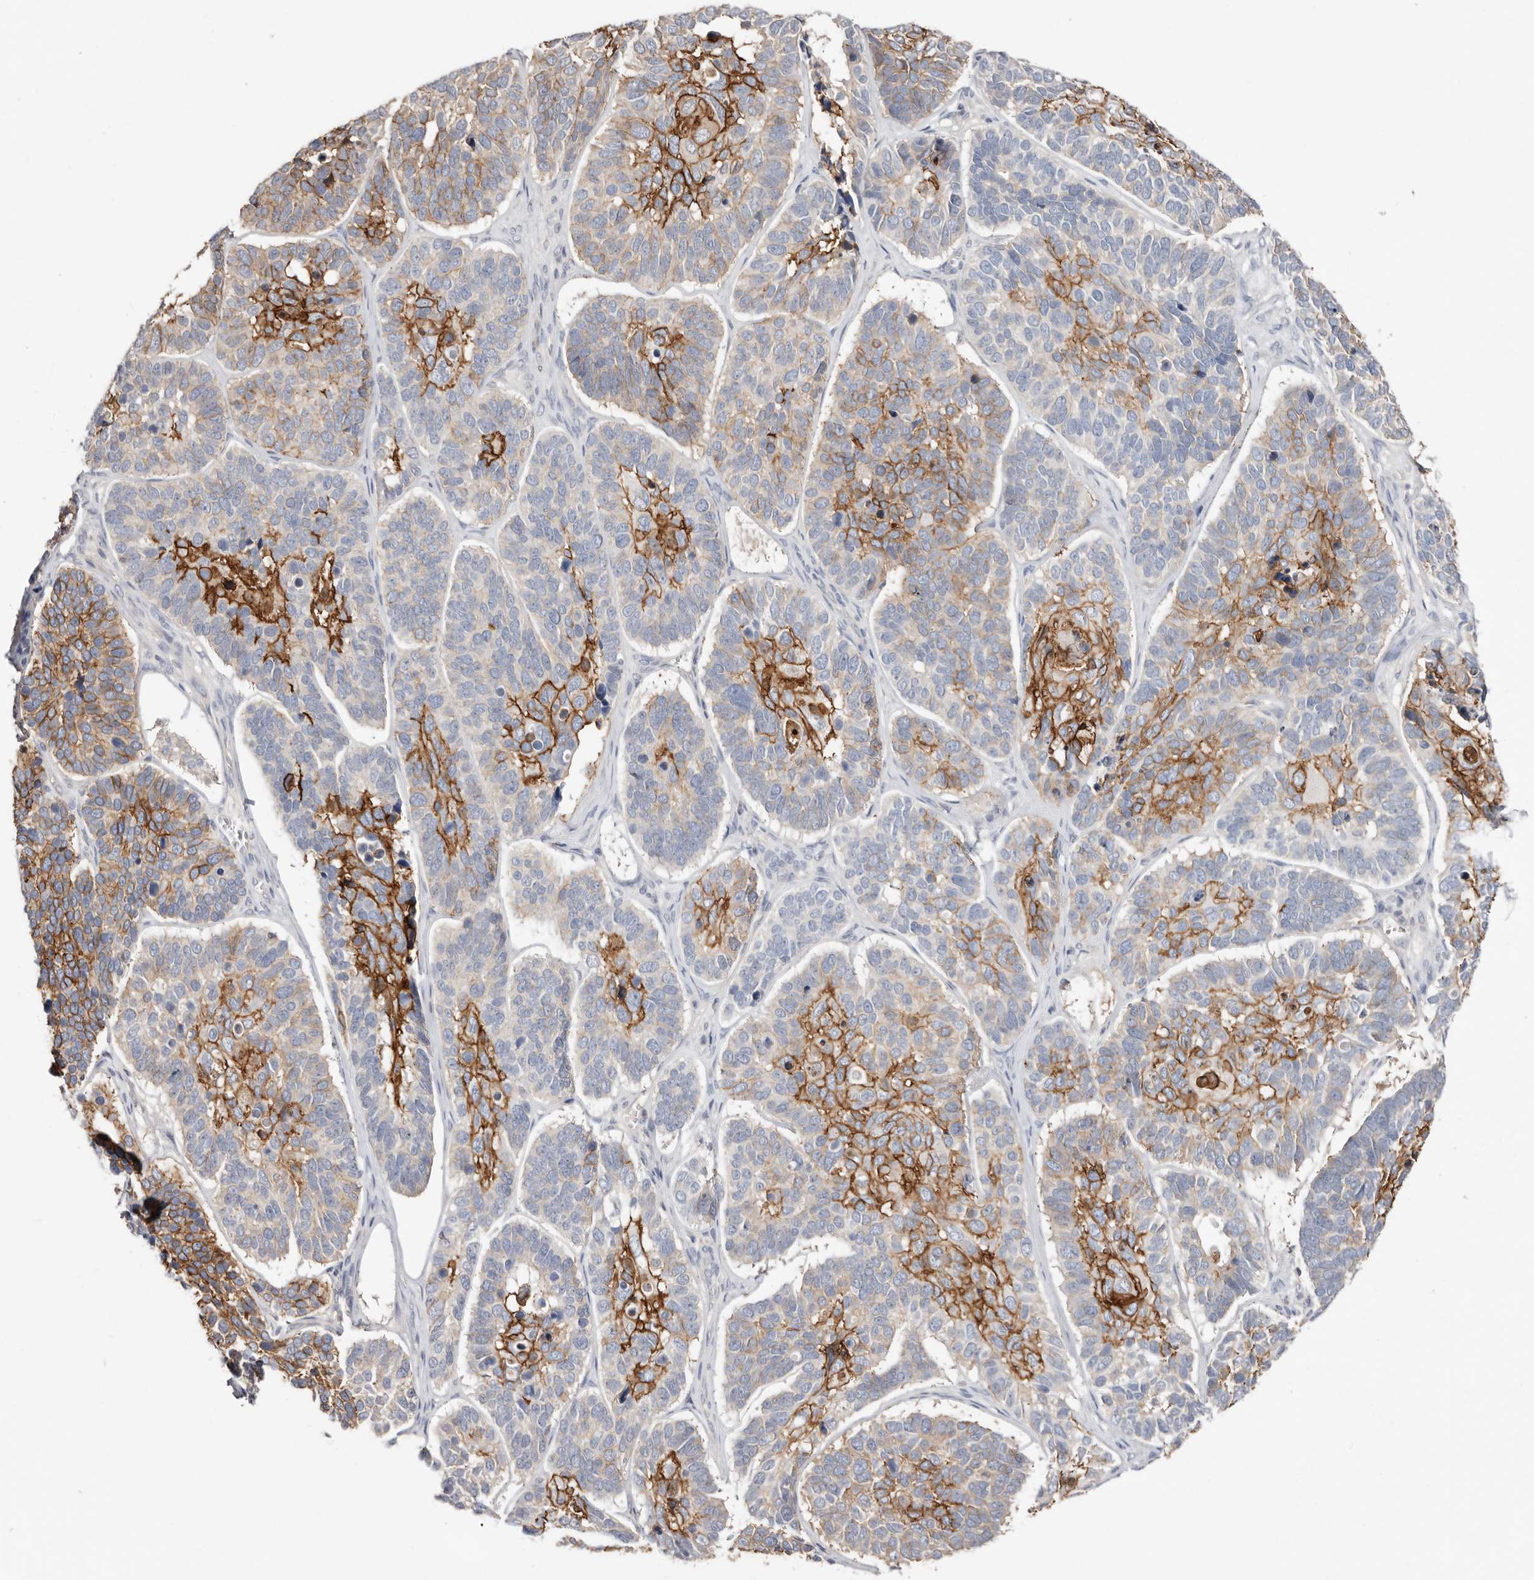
{"staining": {"intensity": "strong", "quantity": "25%-75%", "location": "cytoplasmic/membranous"}, "tissue": "skin cancer", "cell_type": "Tumor cells", "image_type": "cancer", "snomed": [{"axis": "morphology", "description": "Basal cell carcinoma"}, {"axis": "topography", "description": "Skin"}], "caption": "Immunohistochemical staining of skin basal cell carcinoma displays high levels of strong cytoplasmic/membranous expression in approximately 25%-75% of tumor cells.", "gene": "S100A14", "patient": {"sex": "male", "age": 62}}